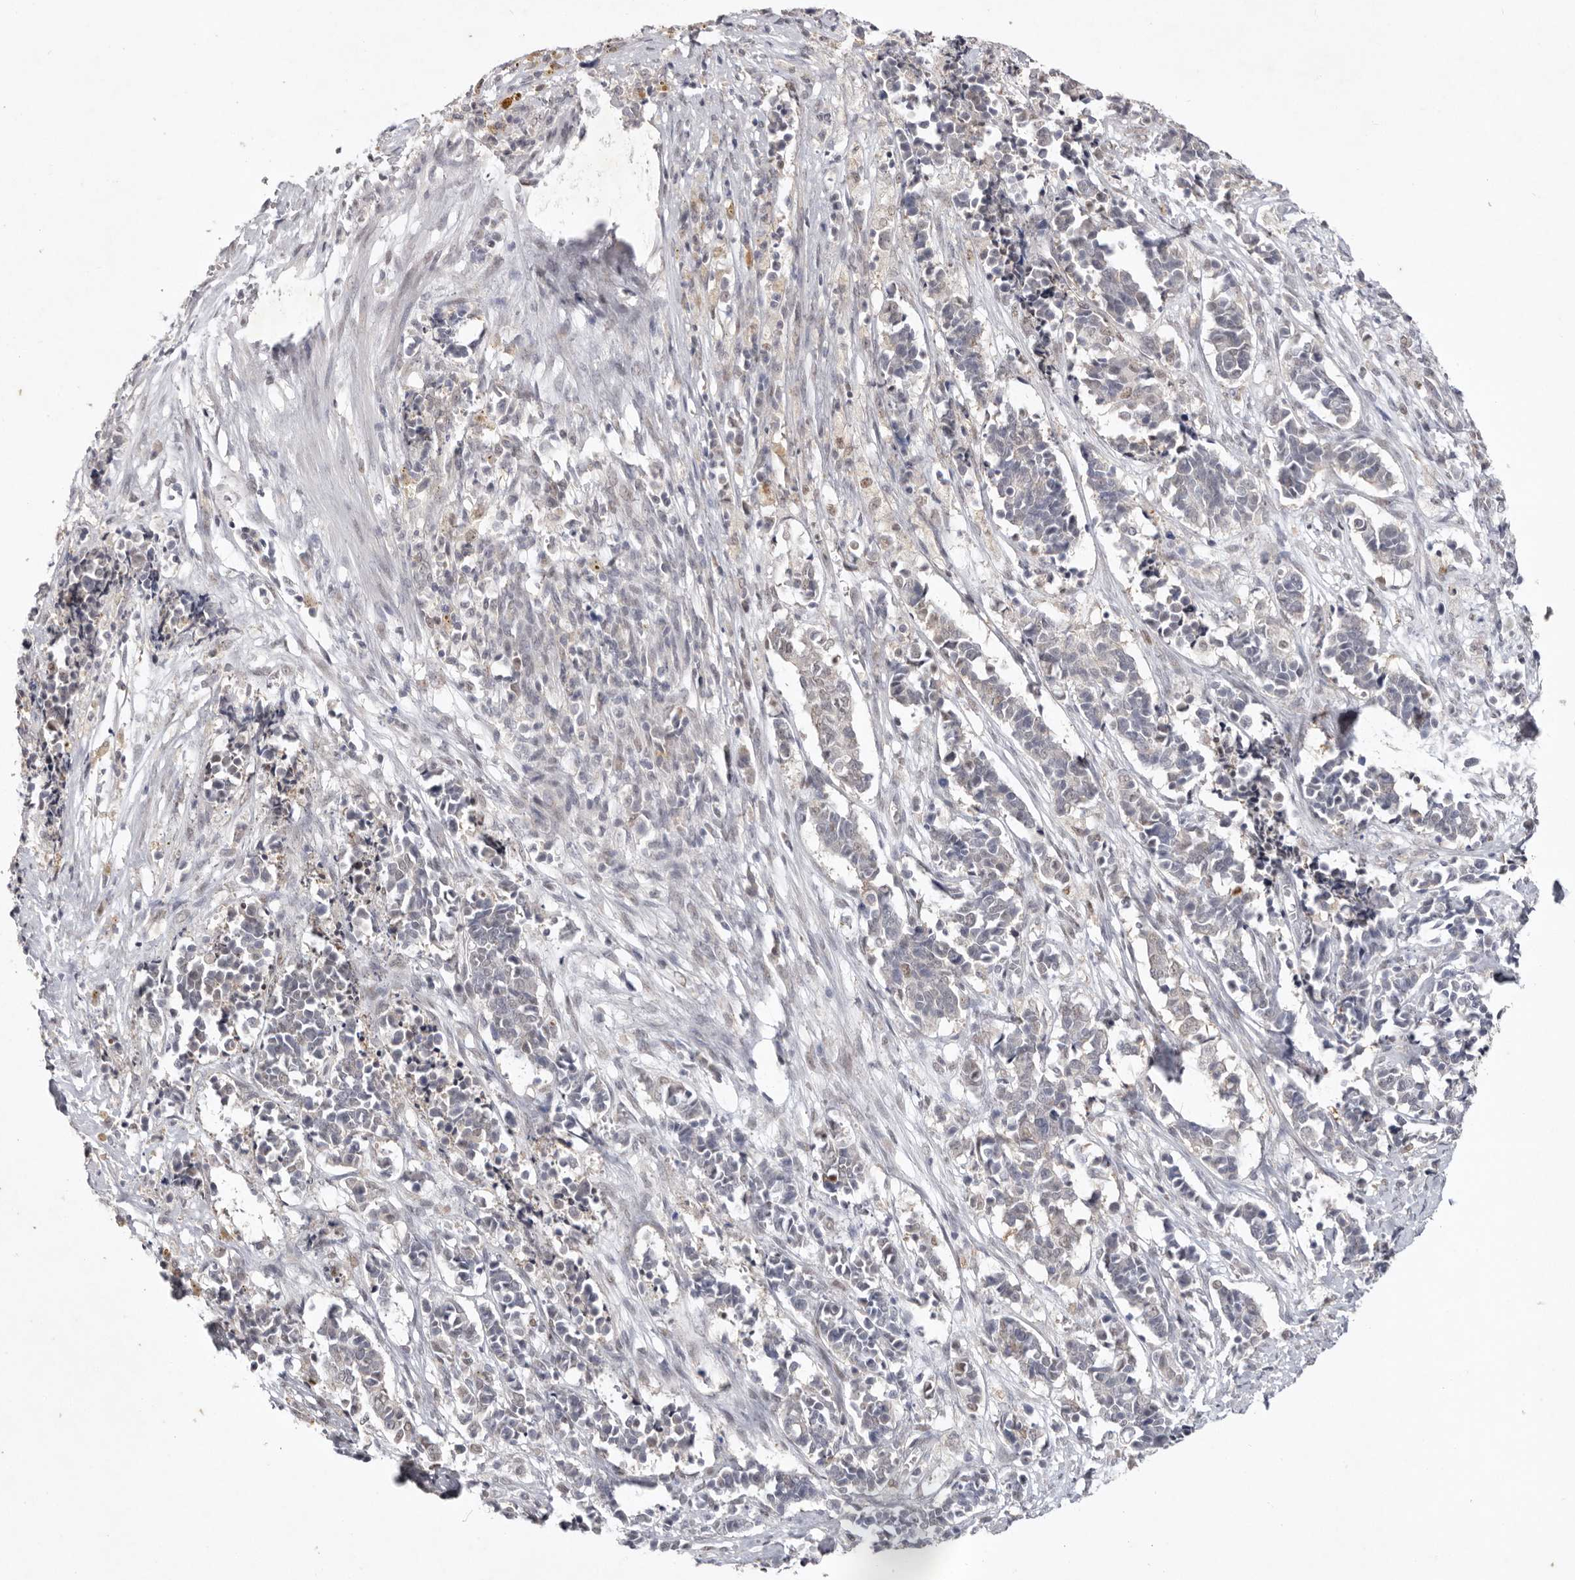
{"staining": {"intensity": "negative", "quantity": "none", "location": "none"}, "tissue": "cervical cancer", "cell_type": "Tumor cells", "image_type": "cancer", "snomed": [{"axis": "morphology", "description": "Normal tissue, NOS"}, {"axis": "morphology", "description": "Squamous cell carcinoma, NOS"}, {"axis": "topography", "description": "Cervix"}], "caption": "Cervical cancer (squamous cell carcinoma) was stained to show a protein in brown. There is no significant expression in tumor cells.", "gene": "TADA1", "patient": {"sex": "female", "age": 35}}